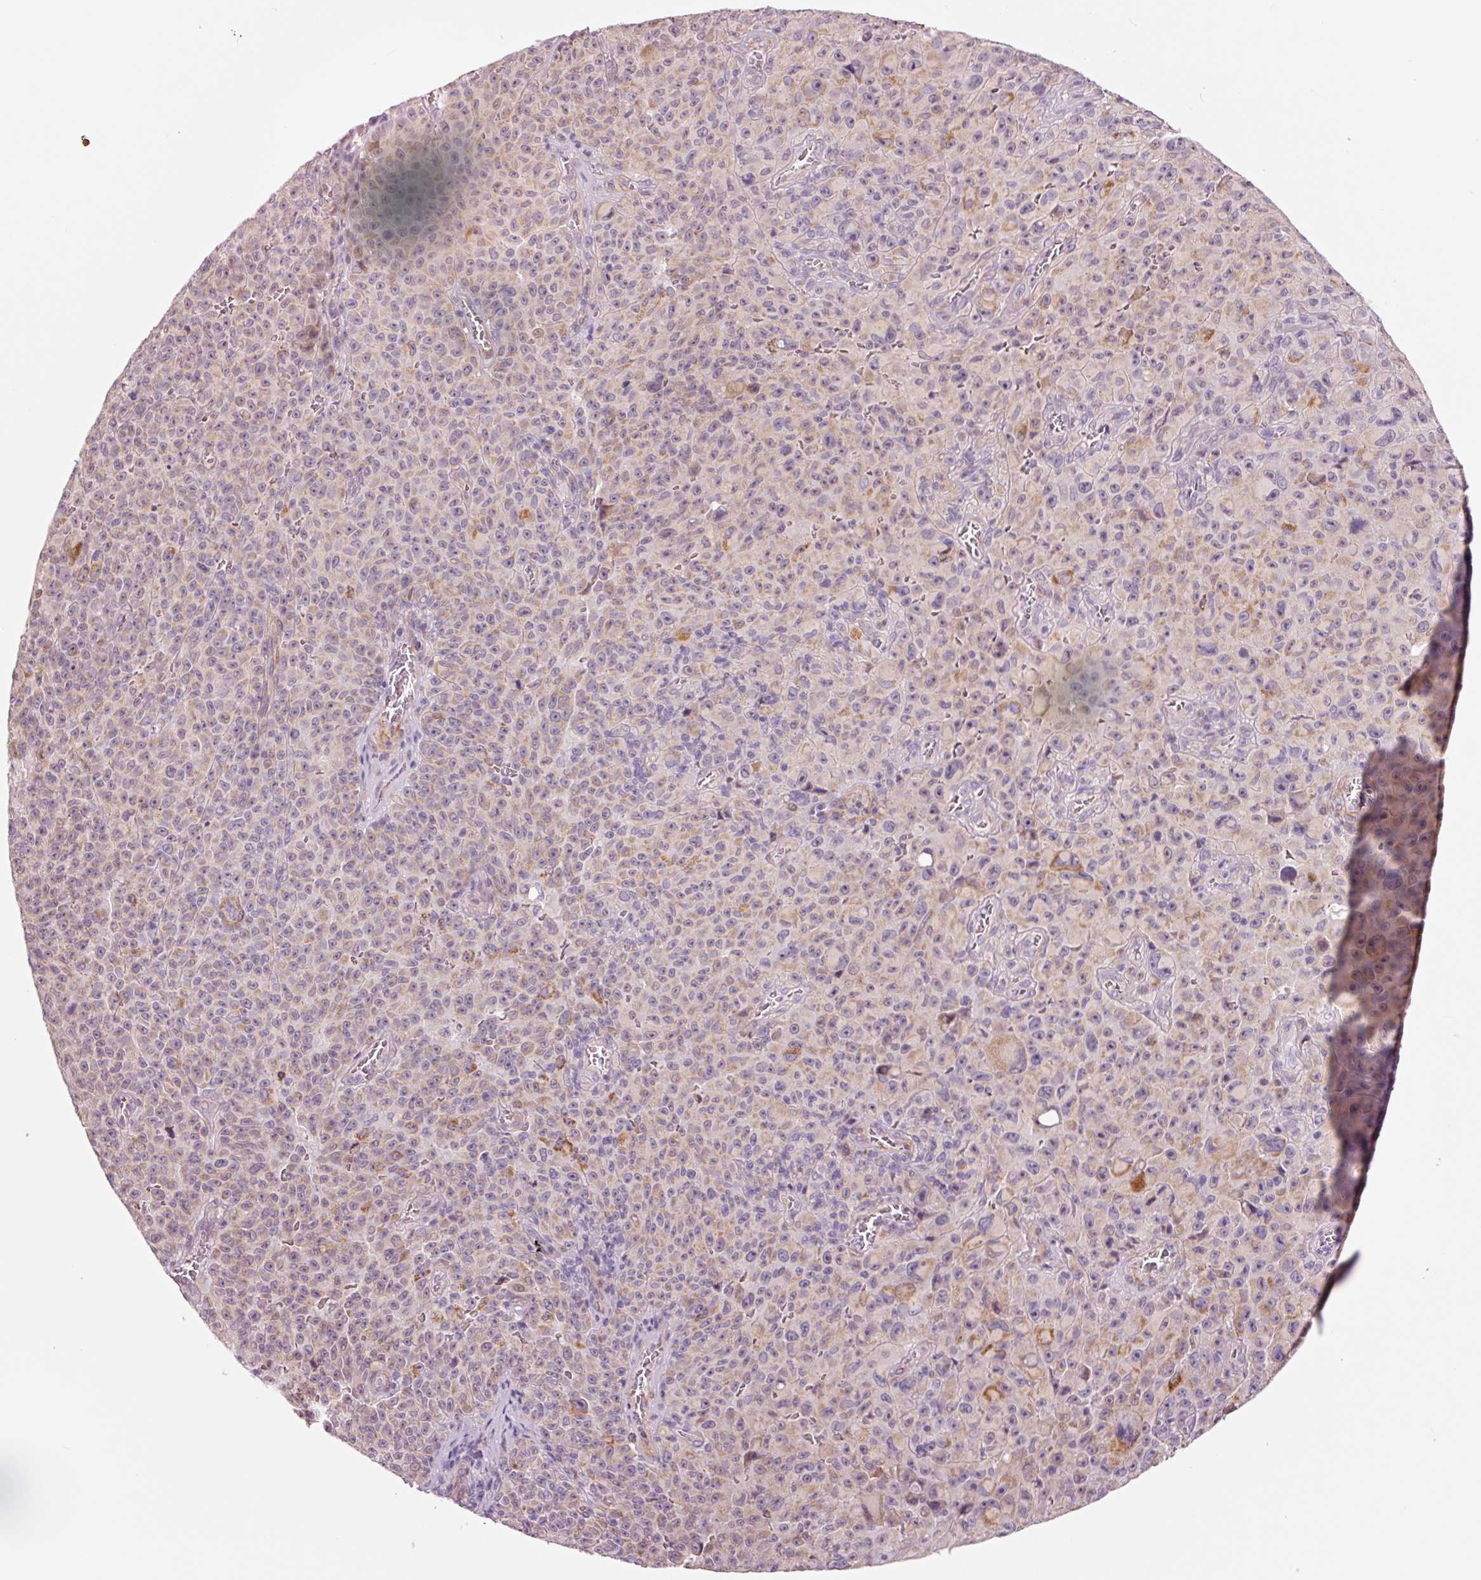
{"staining": {"intensity": "strong", "quantity": "<25%", "location": "cytoplasmic/membranous"}, "tissue": "melanoma", "cell_type": "Tumor cells", "image_type": "cancer", "snomed": [{"axis": "morphology", "description": "Malignant melanoma, NOS"}, {"axis": "topography", "description": "Skin"}], "caption": "Protein analysis of malignant melanoma tissue reveals strong cytoplasmic/membranous expression in about <25% of tumor cells.", "gene": "DAPP1", "patient": {"sex": "female", "age": 82}}